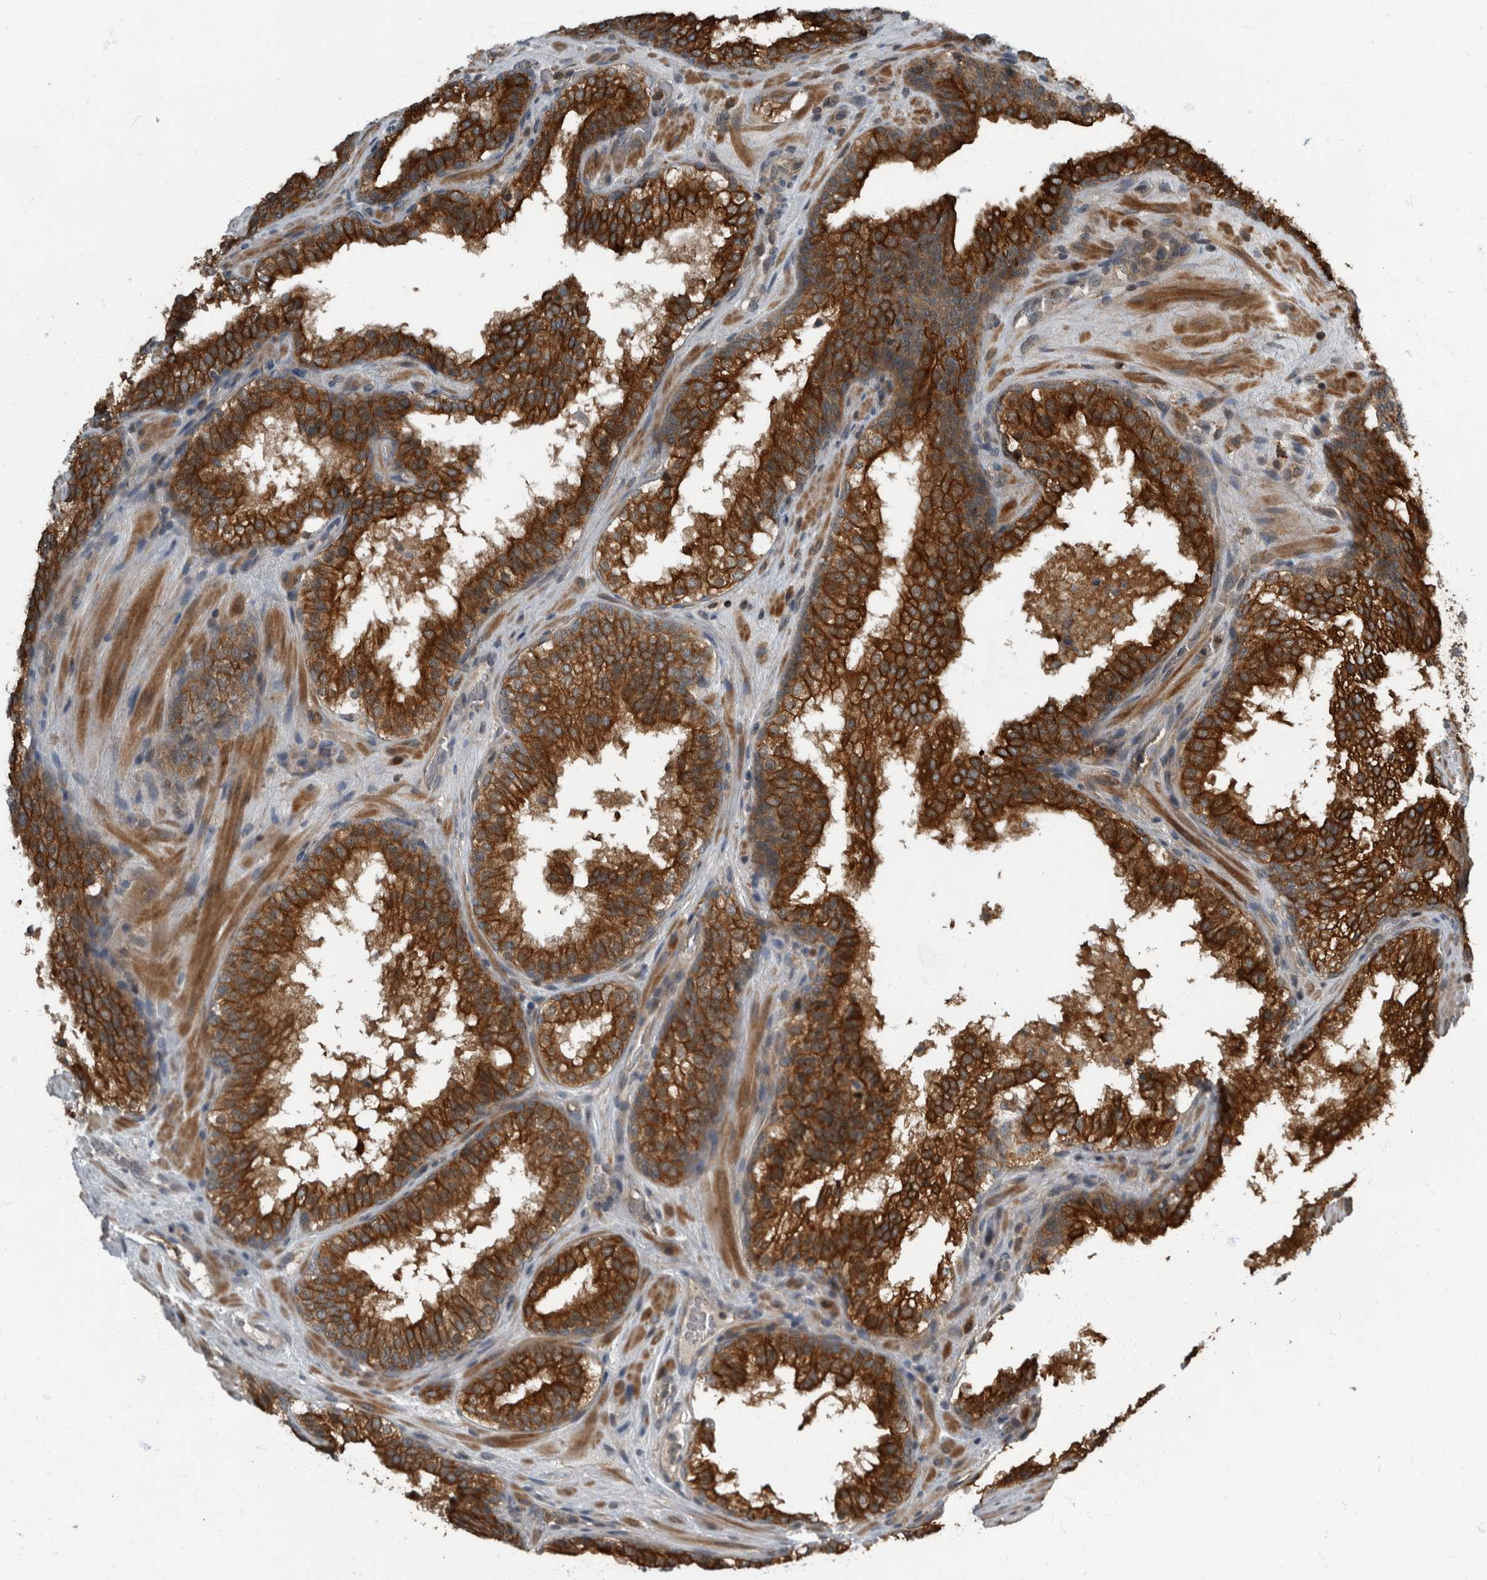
{"staining": {"intensity": "strong", "quantity": ">75%", "location": "cytoplasmic/membranous"}, "tissue": "prostate cancer", "cell_type": "Tumor cells", "image_type": "cancer", "snomed": [{"axis": "morphology", "description": "Adenocarcinoma, High grade"}, {"axis": "topography", "description": "Prostate"}], "caption": "Immunohistochemistry histopathology image of human prostate cancer (high-grade adenocarcinoma) stained for a protein (brown), which demonstrates high levels of strong cytoplasmic/membranous positivity in about >75% of tumor cells.", "gene": "RABGGTB", "patient": {"sex": "male", "age": 56}}